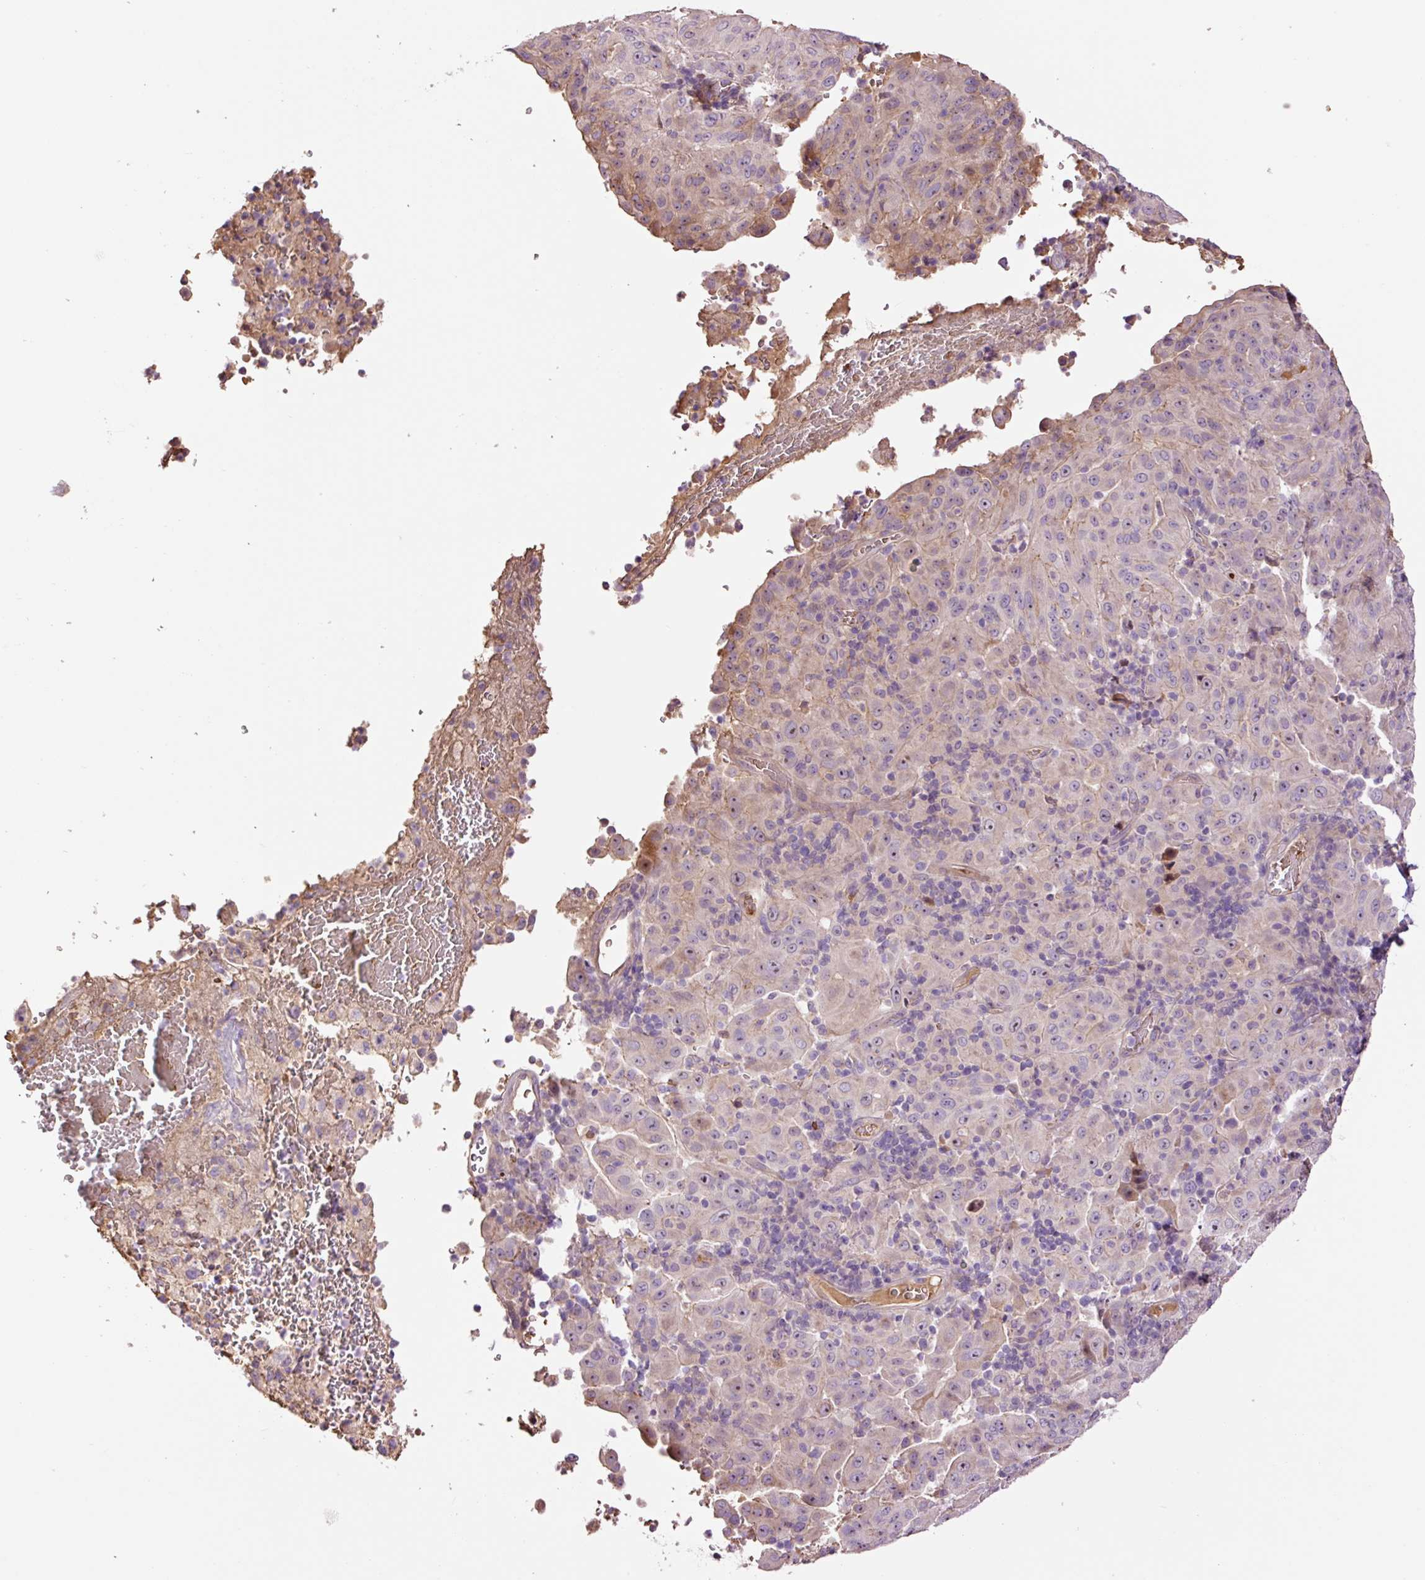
{"staining": {"intensity": "negative", "quantity": "none", "location": "none"}, "tissue": "pancreatic cancer", "cell_type": "Tumor cells", "image_type": "cancer", "snomed": [{"axis": "morphology", "description": "Adenocarcinoma, NOS"}, {"axis": "topography", "description": "Pancreas"}], "caption": "Immunohistochemistry photomicrograph of neoplastic tissue: human adenocarcinoma (pancreatic) stained with DAB (3,3'-diaminobenzidine) exhibits no significant protein staining in tumor cells.", "gene": "TMEM235", "patient": {"sex": "male", "age": 63}}